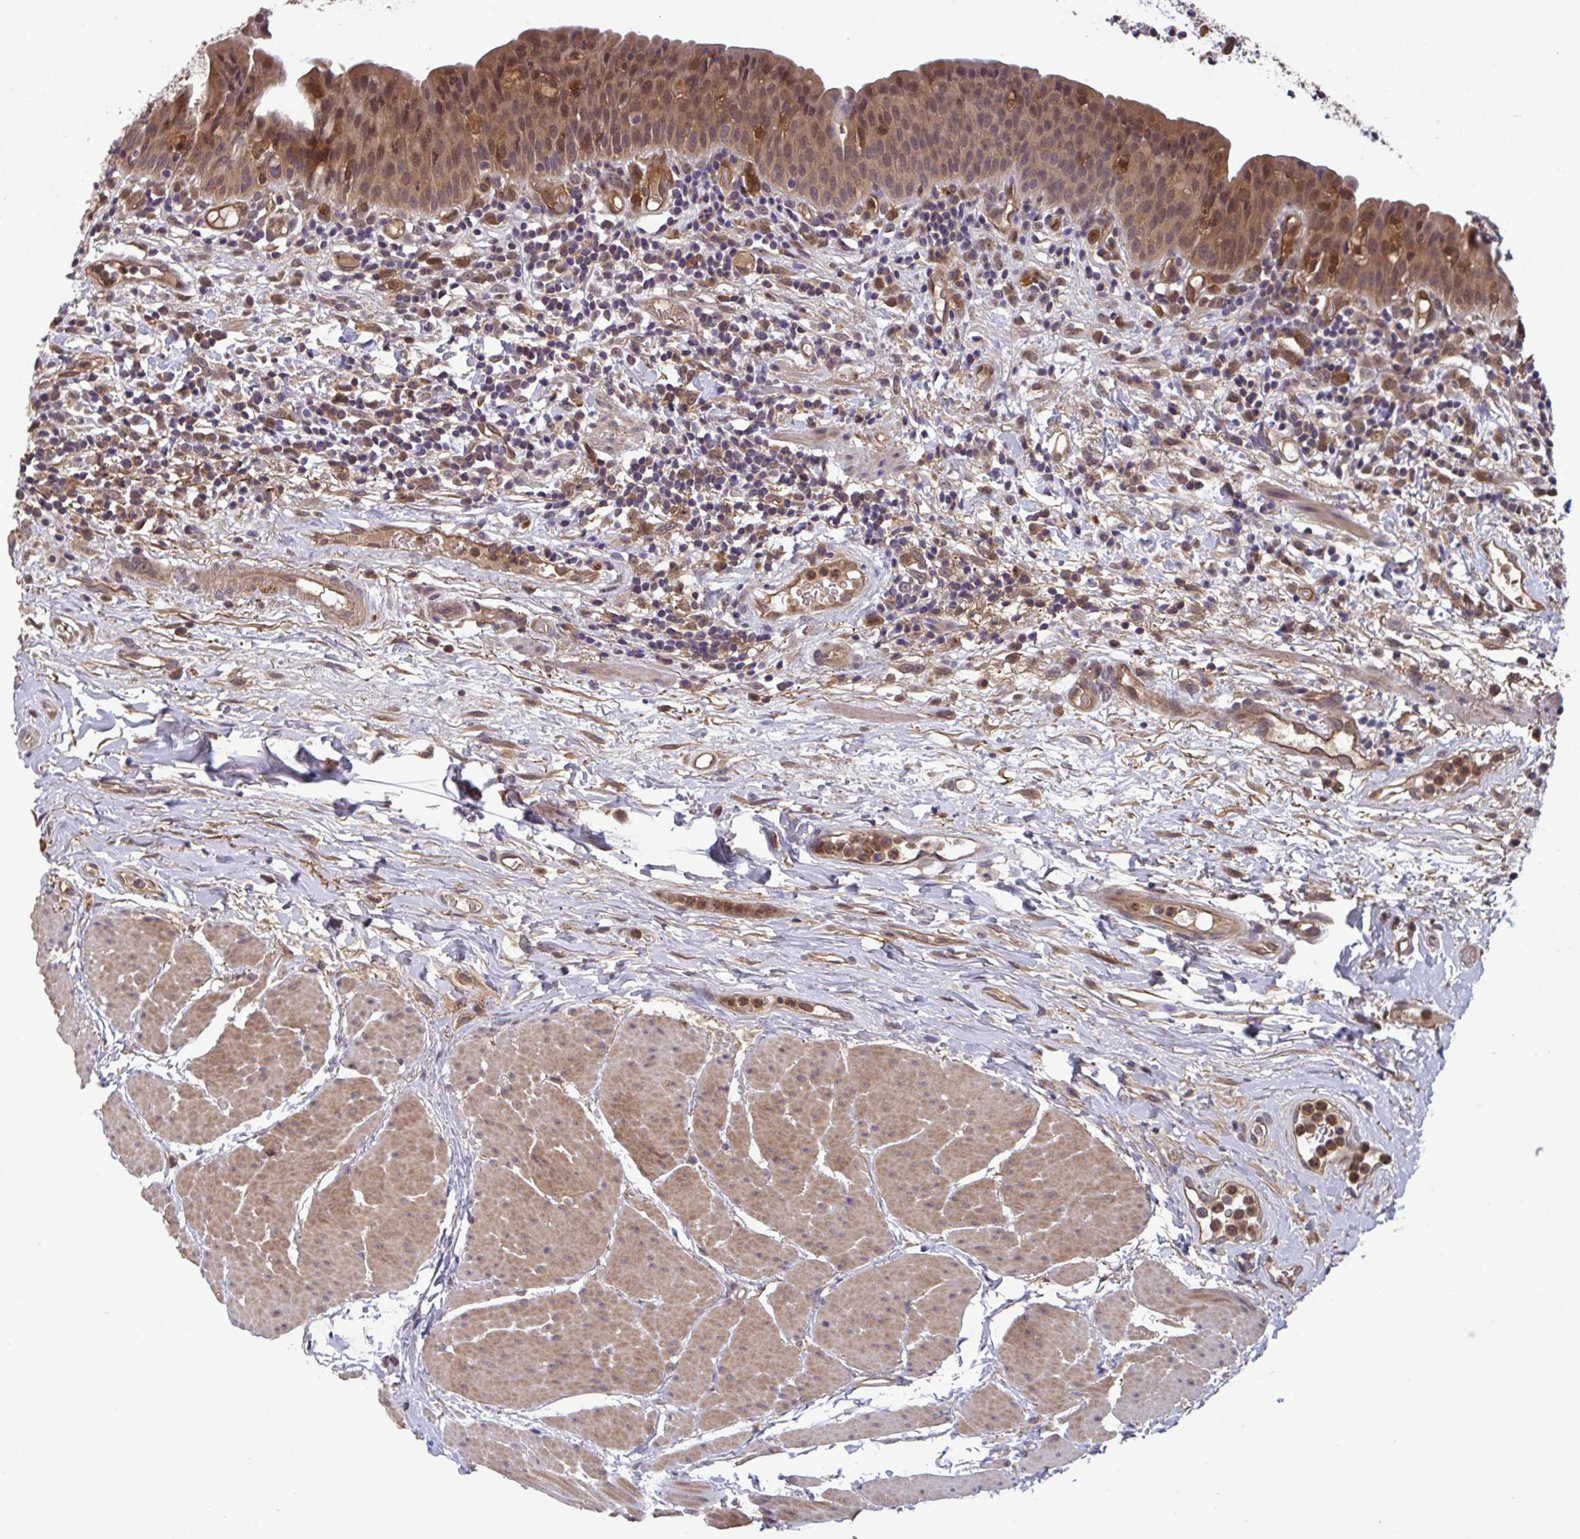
{"staining": {"intensity": "moderate", "quantity": ">75%", "location": "cytoplasmic/membranous,nuclear"}, "tissue": "urinary bladder", "cell_type": "Urothelial cells", "image_type": "normal", "snomed": [{"axis": "morphology", "description": "Normal tissue, NOS"}, {"axis": "morphology", "description": "Inflammation, NOS"}, {"axis": "topography", "description": "Urinary bladder"}], "caption": "Immunohistochemical staining of unremarkable human urinary bladder reveals >75% levels of moderate cytoplasmic/membranous,nuclear protein expression in about >75% of urothelial cells.", "gene": "TIGAR", "patient": {"sex": "male", "age": 57}}